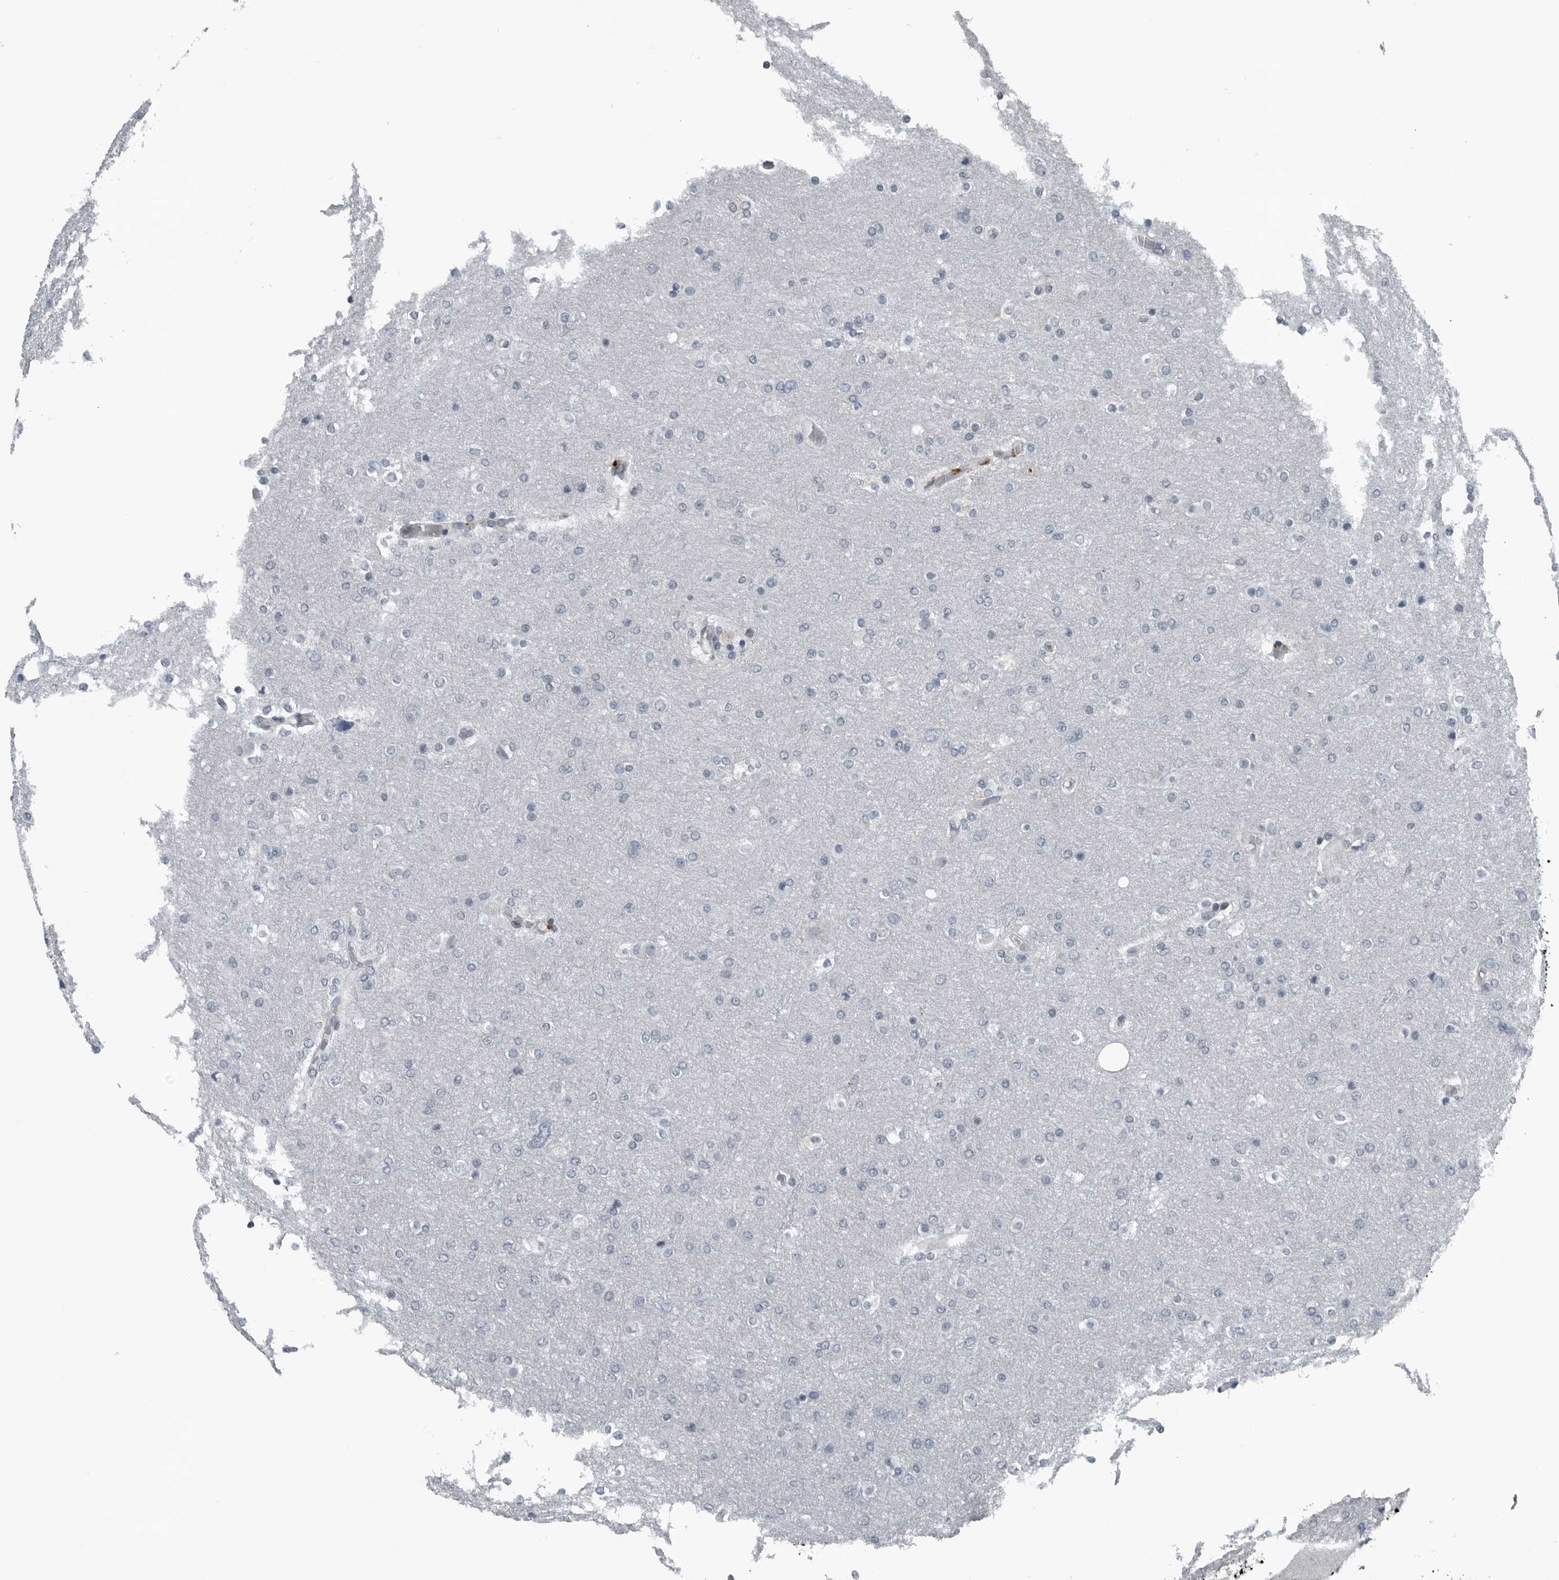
{"staining": {"intensity": "negative", "quantity": "none", "location": "none"}, "tissue": "glioma", "cell_type": "Tumor cells", "image_type": "cancer", "snomed": [{"axis": "morphology", "description": "Glioma, malignant, High grade"}, {"axis": "topography", "description": "Cerebral cortex"}], "caption": "Tumor cells are negative for protein expression in human malignant glioma (high-grade).", "gene": "GAK", "patient": {"sex": "female", "age": 36}}